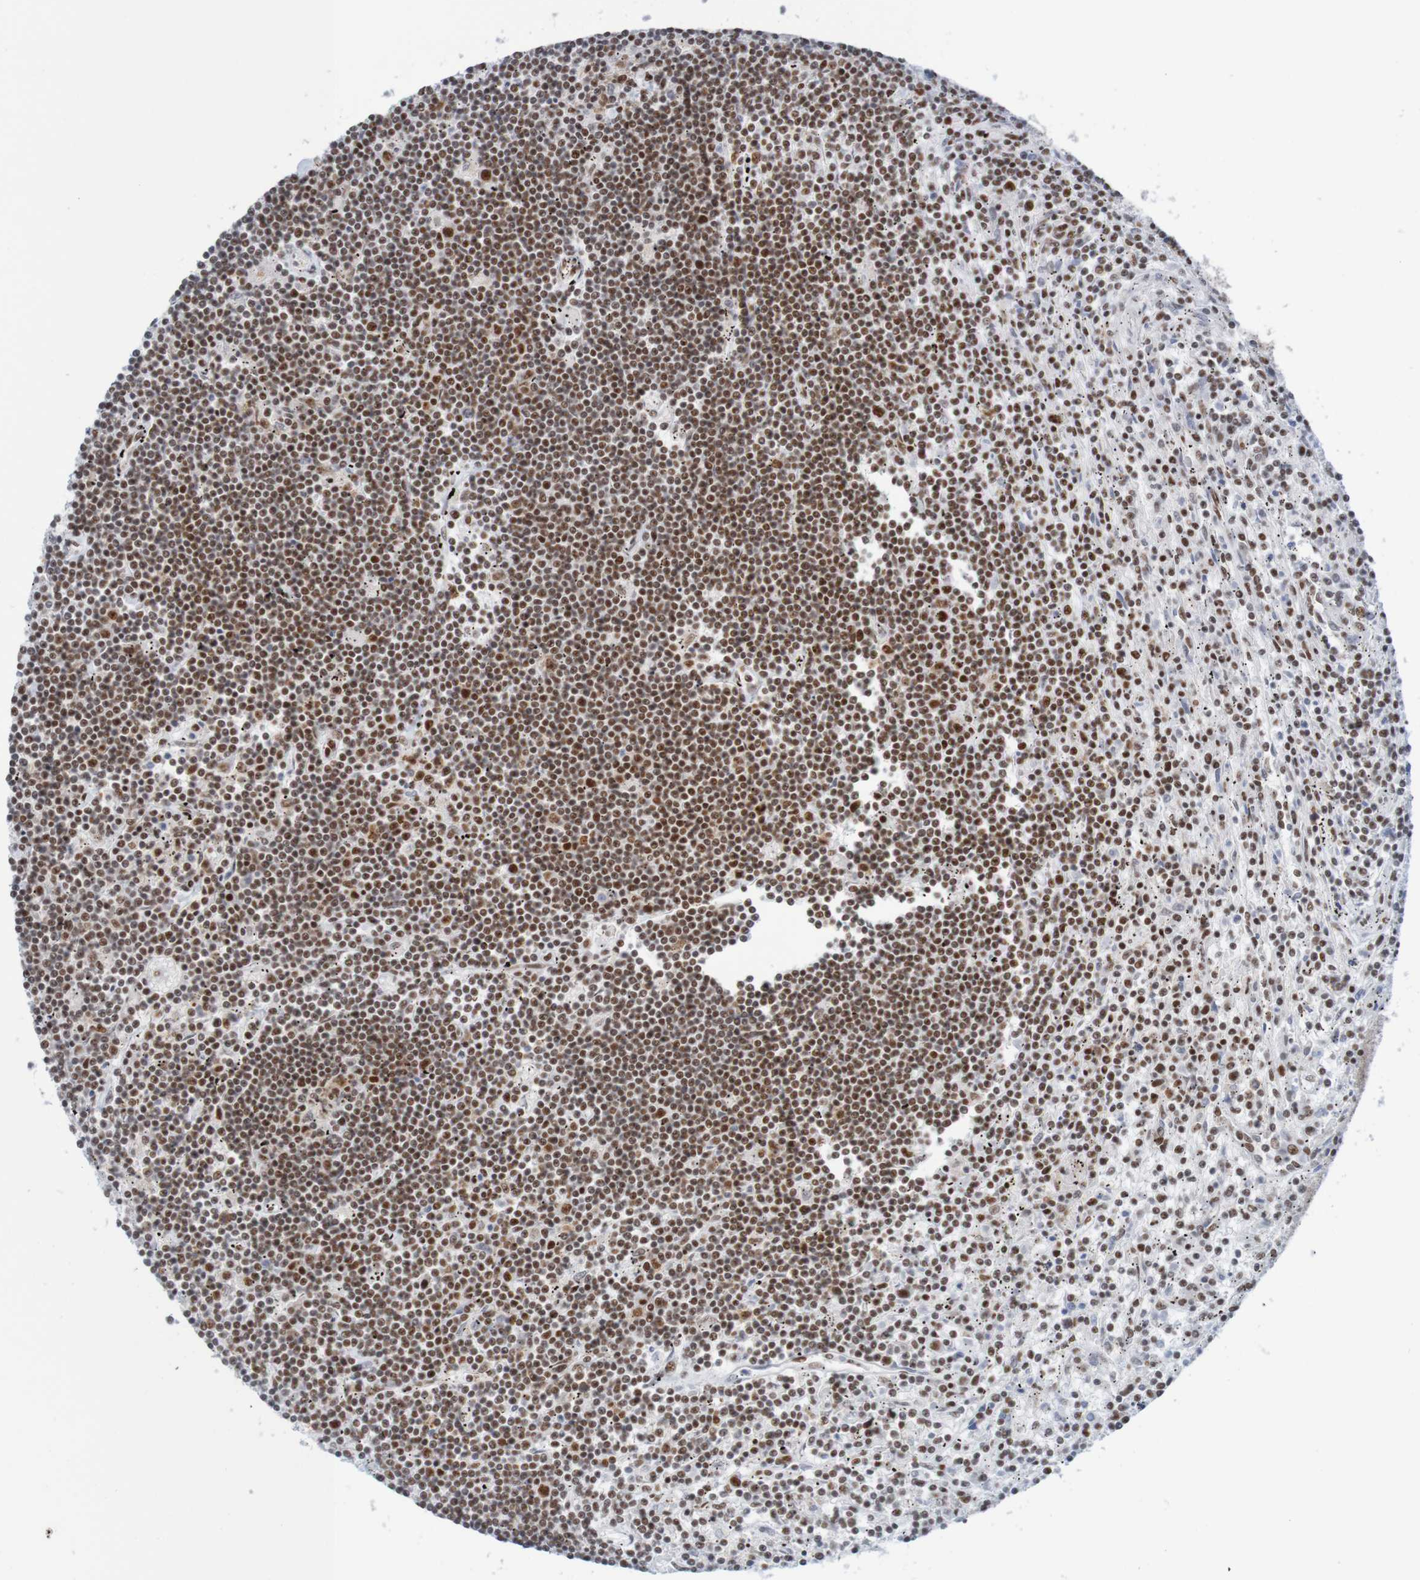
{"staining": {"intensity": "strong", "quantity": ">75%", "location": "nuclear"}, "tissue": "lymphoma", "cell_type": "Tumor cells", "image_type": "cancer", "snomed": [{"axis": "morphology", "description": "Malignant lymphoma, non-Hodgkin's type, Low grade"}, {"axis": "topography", "description": "Spleen"}], "caption": "Immunohistochemistry (IHC) (DAB) staining of lymphoma exhibits strong nuclear protein positivity in about >75% of tumor cells.", "gene": "THRAP3", "patient": {"sex": "male", "age": 76}}